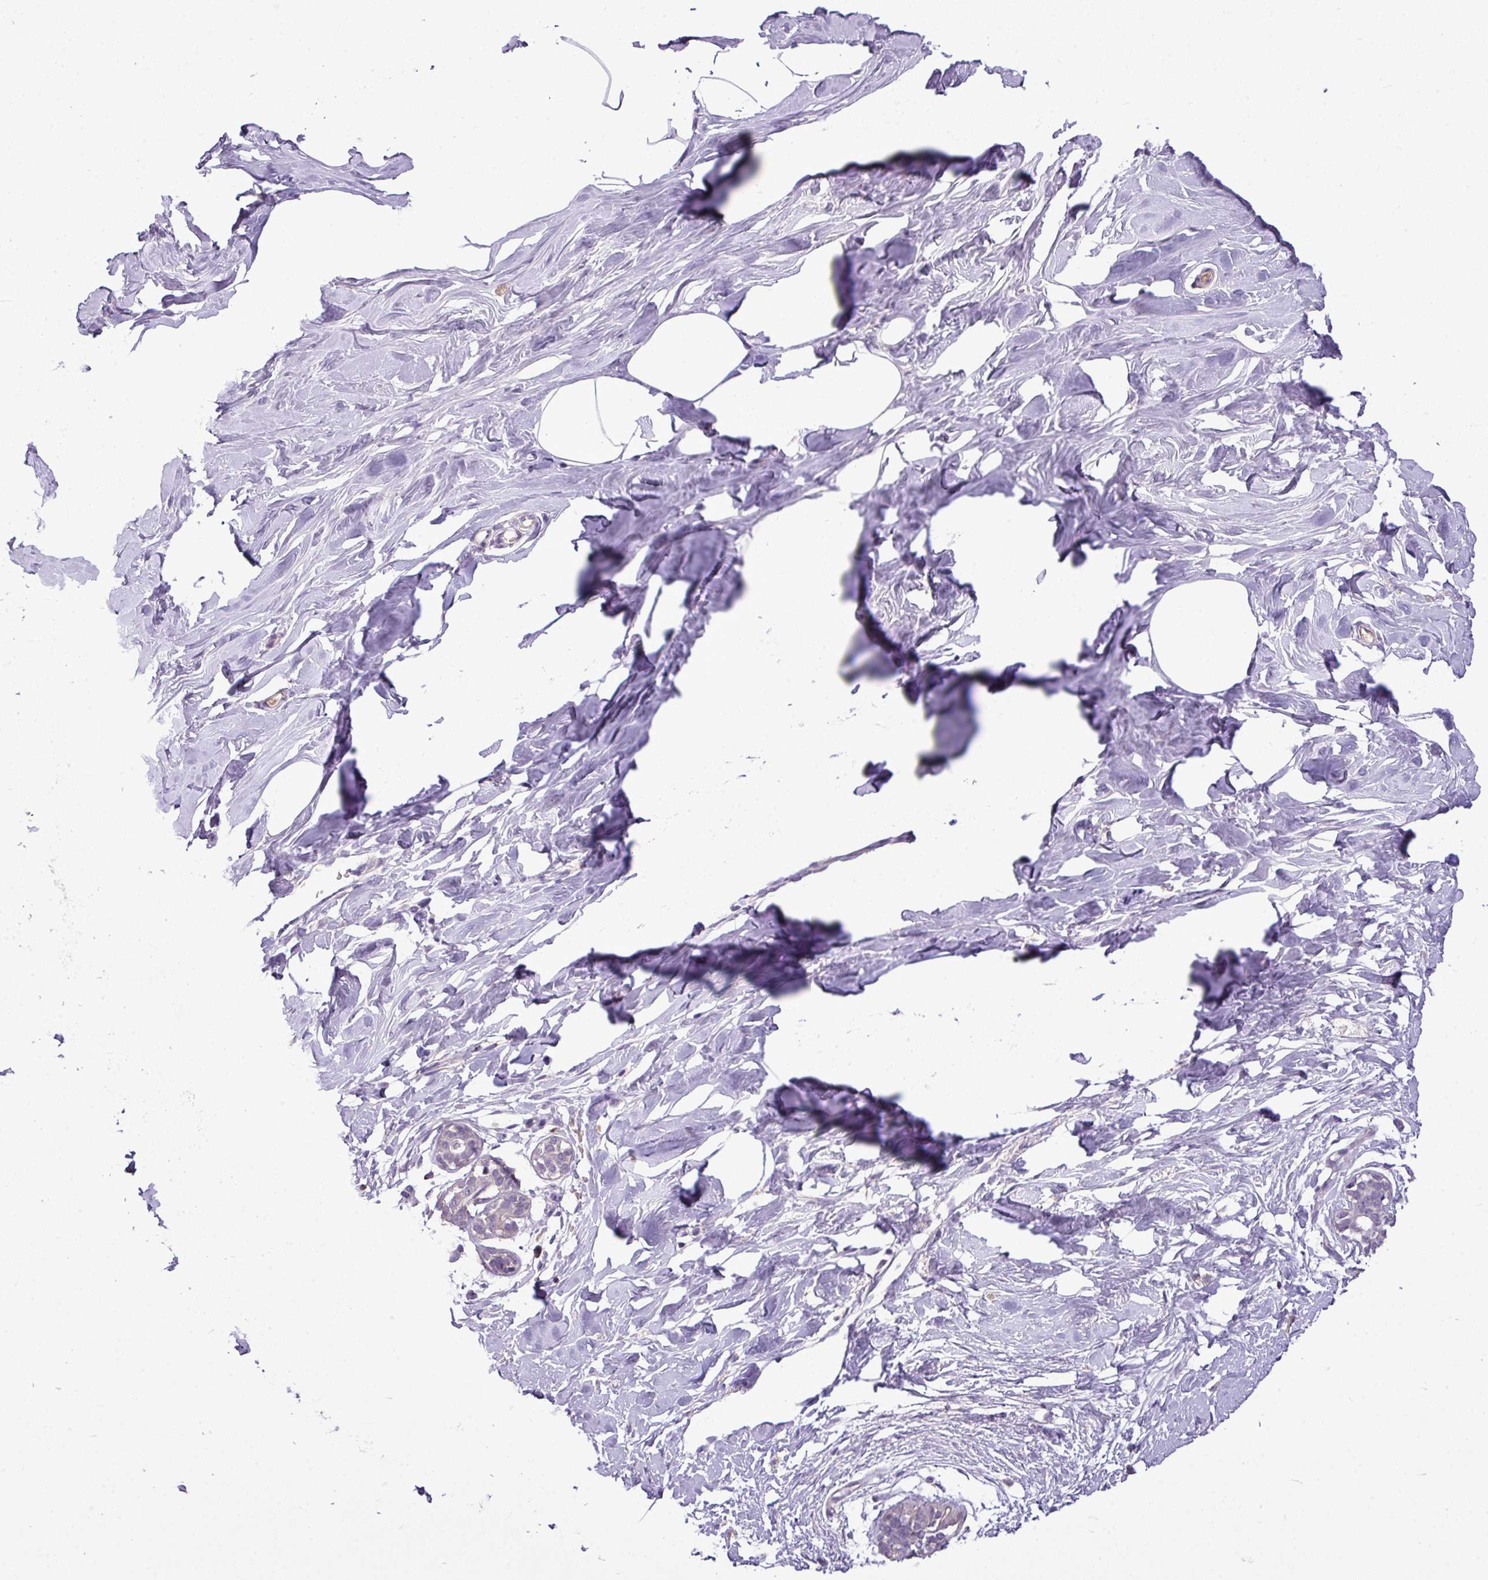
{"staining": {"intensity": "negative", "quantity": "none", "location": "none"}, "tissue": "breast", "cell_type": "Adipocytes", "image_type": "normal", "snomed": [{"axis": "morphology", "description": "Normal tissue, NOS"}, {"axis": "topography", "description": "Breast"}], "caption": "Breast stained for a protein using immunohistochemistry shows no expression adipocytes.", "gene": "IL17A", "patient": {"sex": "female", "age": 27}}